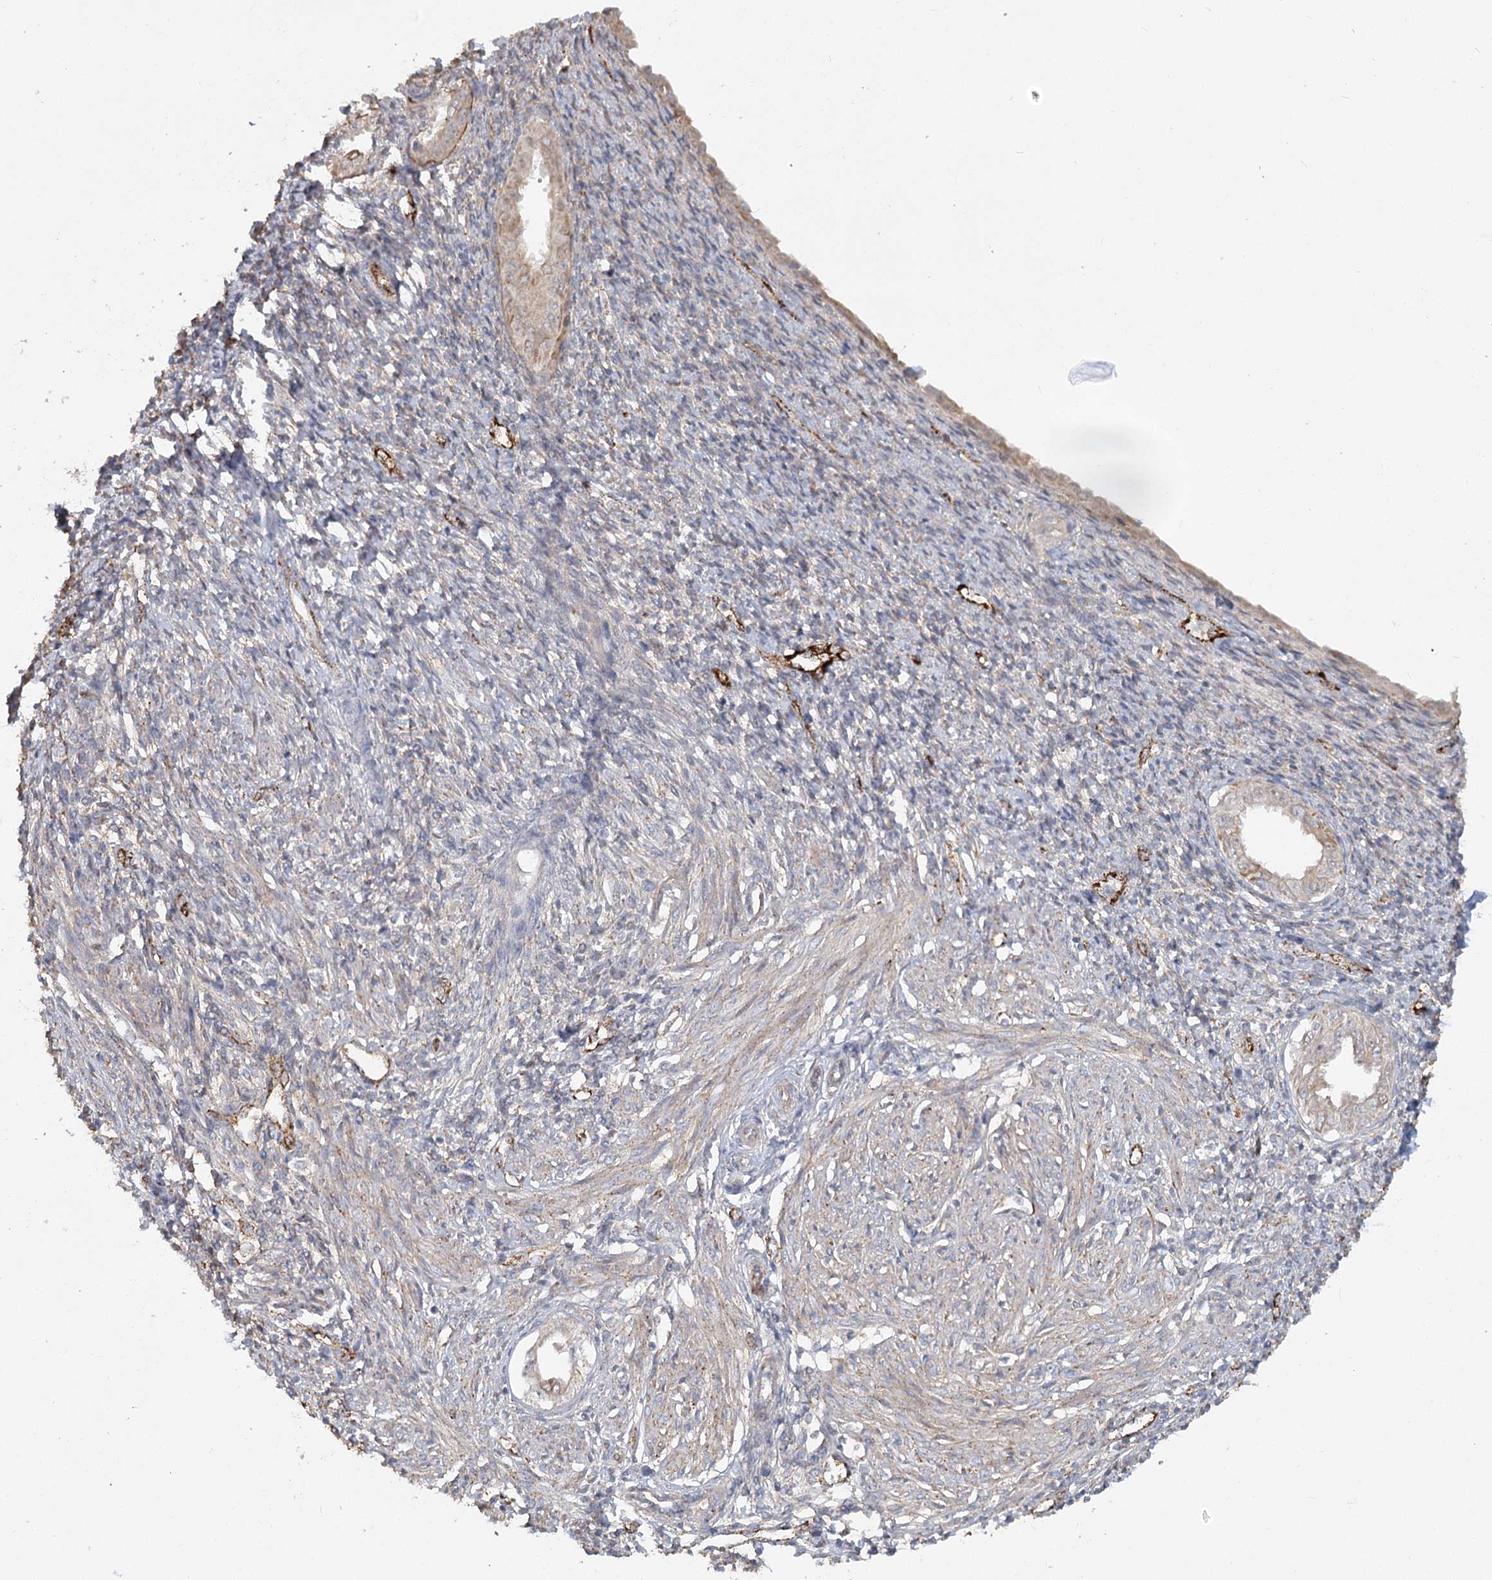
{"staining": {"intensity": "negative", "quantity": "none", "location": "none"}, "tissue": "endometrium", "cell_type": "Cells in endometrial stroma", "image_type": "normal", "snomed": [{"axis": "morphology", "description": "Normal tissue, NOS"}, {"axis": "topography", "description": "Endometrium"}], "caption": "Cells in endometrial stroma show no significant positivity in benign endometrium. (IHC, brightfield microscopy, high magnification).", "gene": "KBTBD4", "patient": {"sex": "female", "age": 66}}